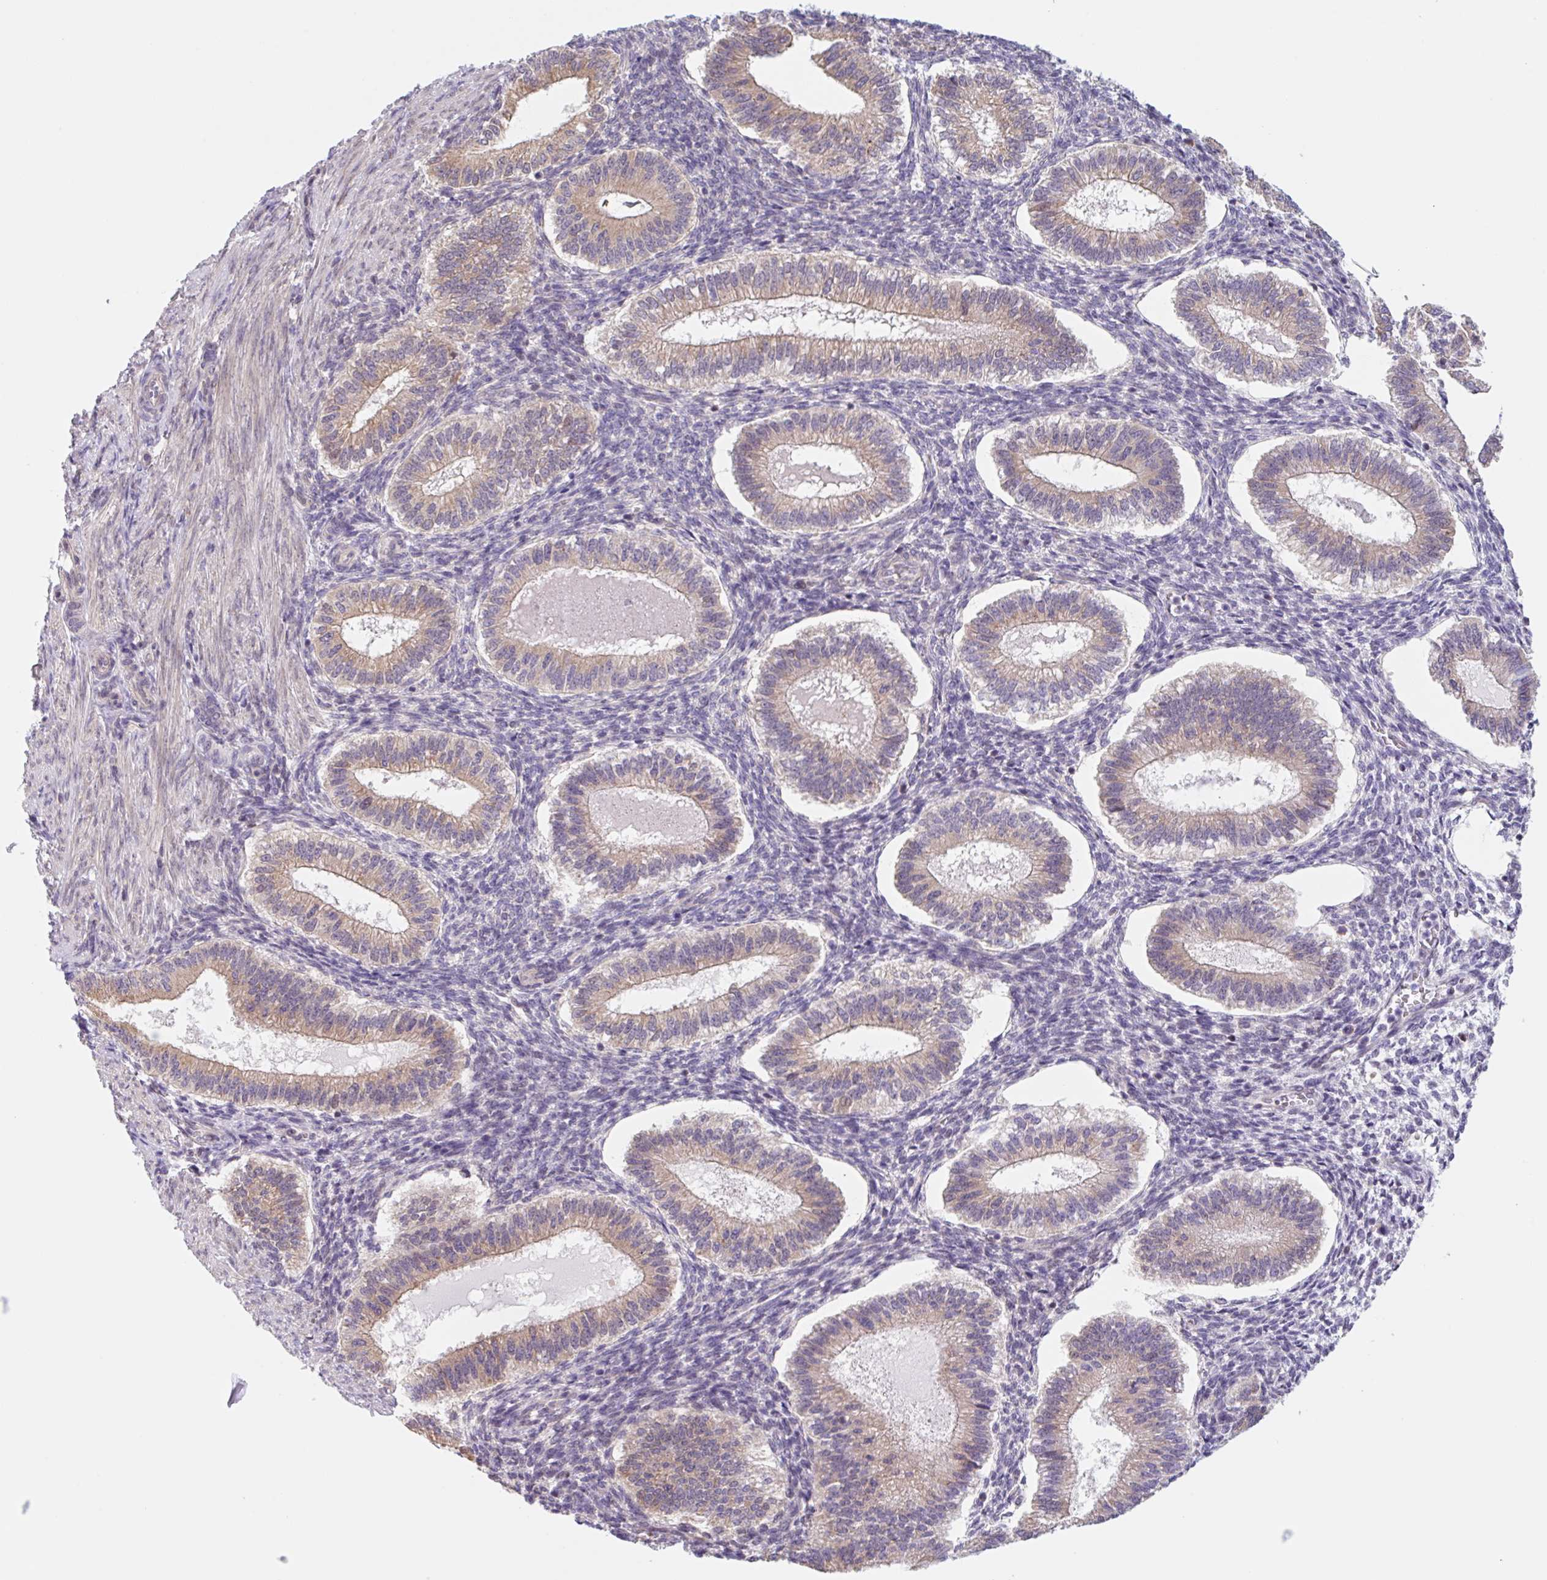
{"staining": {"intensity": "weak", "quantity": "<25%", "location": "nuclear"}, "tissue": "endometrium", "cell_type": "Cells in endometrial stroma", "image_type": "normal", "snomed": [{"axis": "morphology", "description": "Normal tissue, NOS"}, {"axis": "topography", "description": "Endometrium"}], "caption": "Histopathology image shows no protein expression in cells in endometrial stroma of normal endometrium. The staining is performed using DAB (3,3'-diaminobenzidine) brown chromogen with nuclei counter-stained in using hematoxylin.", "gene": "TBPL2", "patient": {"sex": "female", "age": 25}}